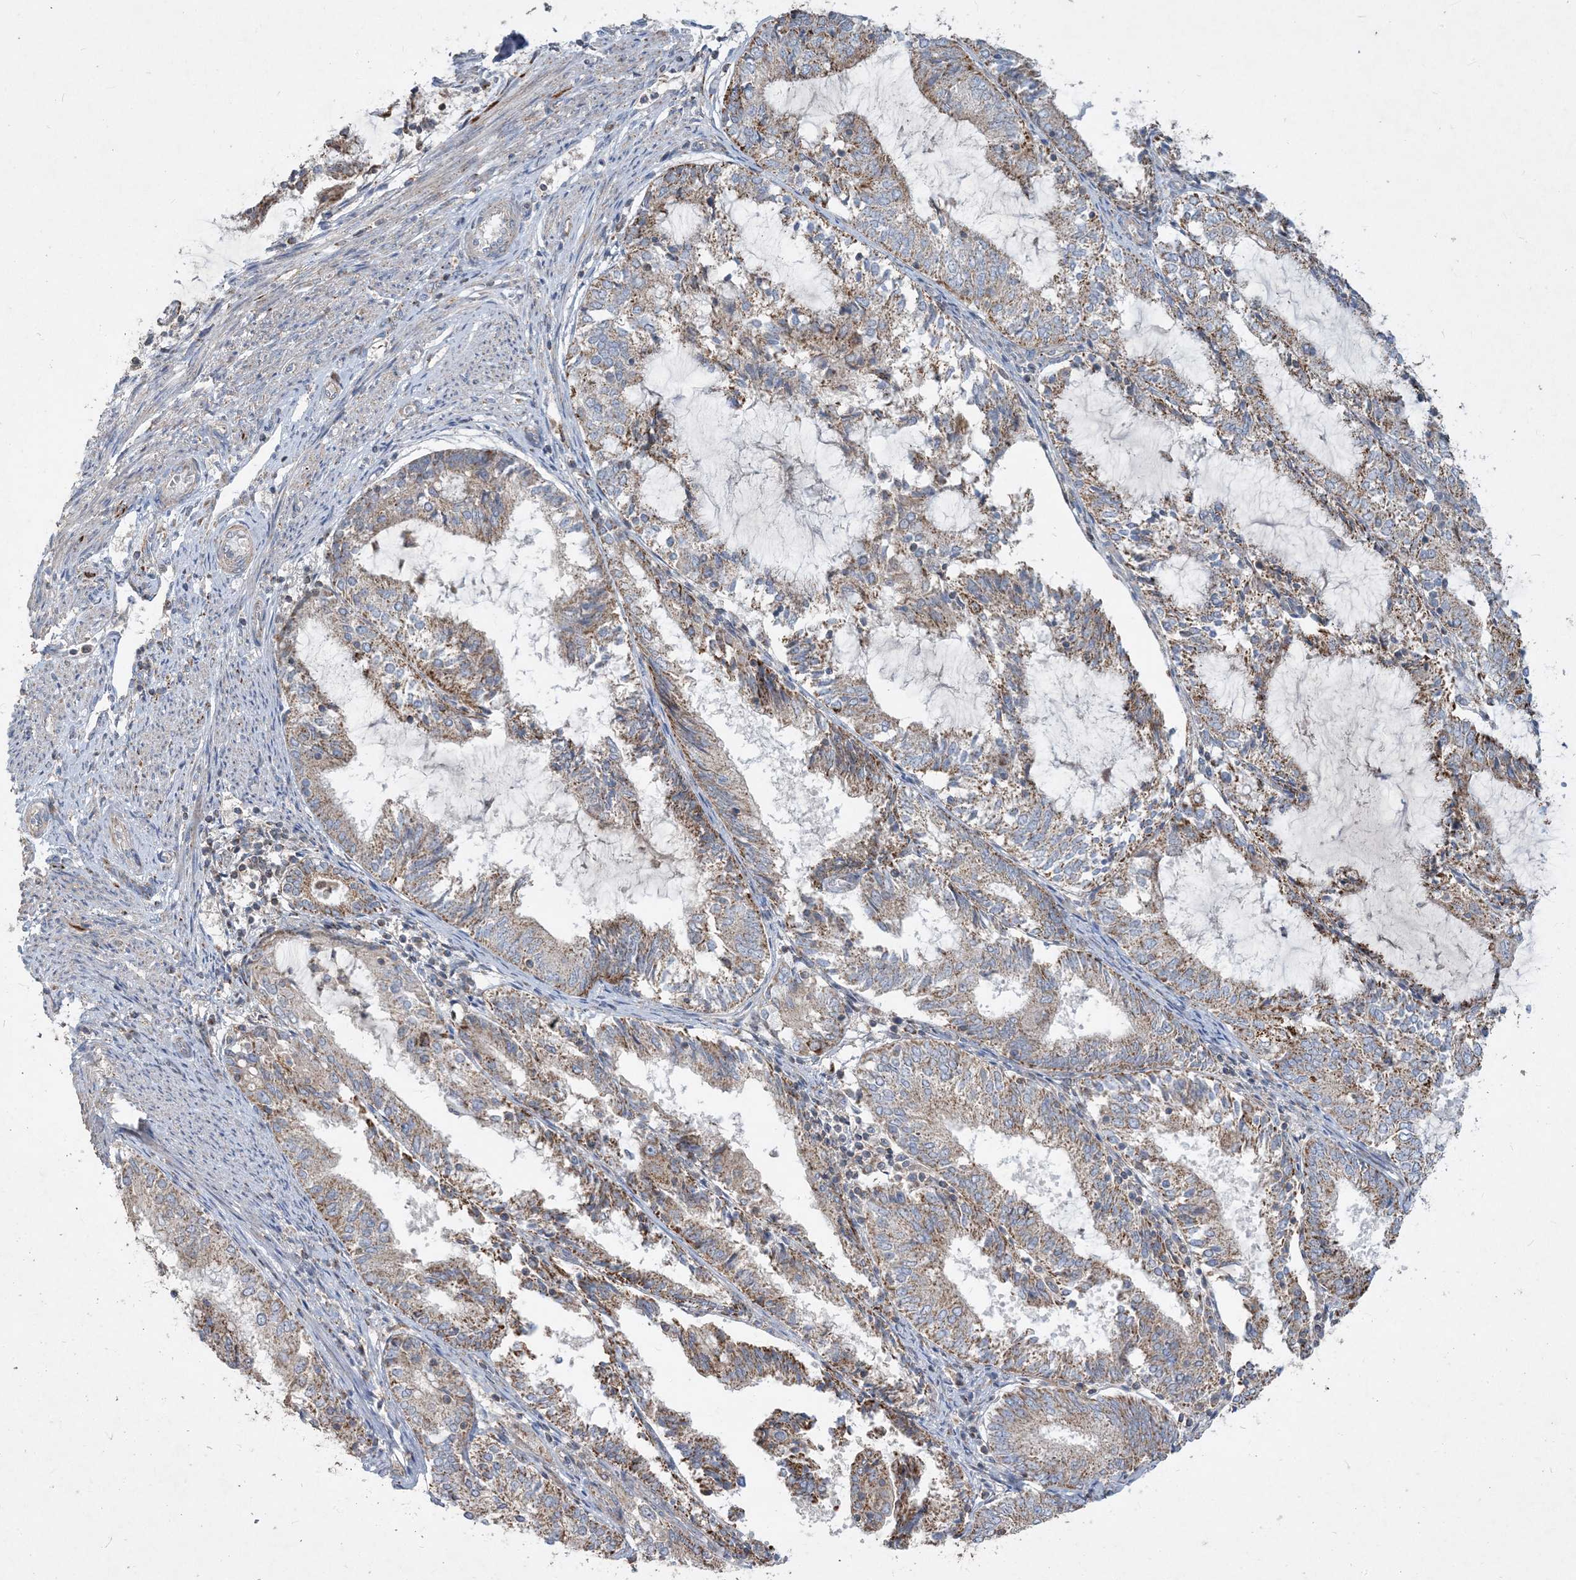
{"staining": {"intensity": "moderate", "quantity": ">75%", "location": "cytoplasmic/membranous"}, "tissue": "endometrial cancer", "cell_type": "Tumor cells", "image_type": "cancer", "snomed": [{"axis": "morphology", "description": "Adenocarcinoma, NOS"}, {"axis": "topography", "description": "Endometrium"}], "caption": "Tumor cells demonstrate moderate cytoplasmic/membranous staining in about >75% of cells in endometrial adenocarcinoma. Using DAB (brown) and hematoxylin (blue) stains, captured at high magnification using brightfield microscopy.", "gene": "ECHDC1", "patient": {"sex": "female", "age": 81}}